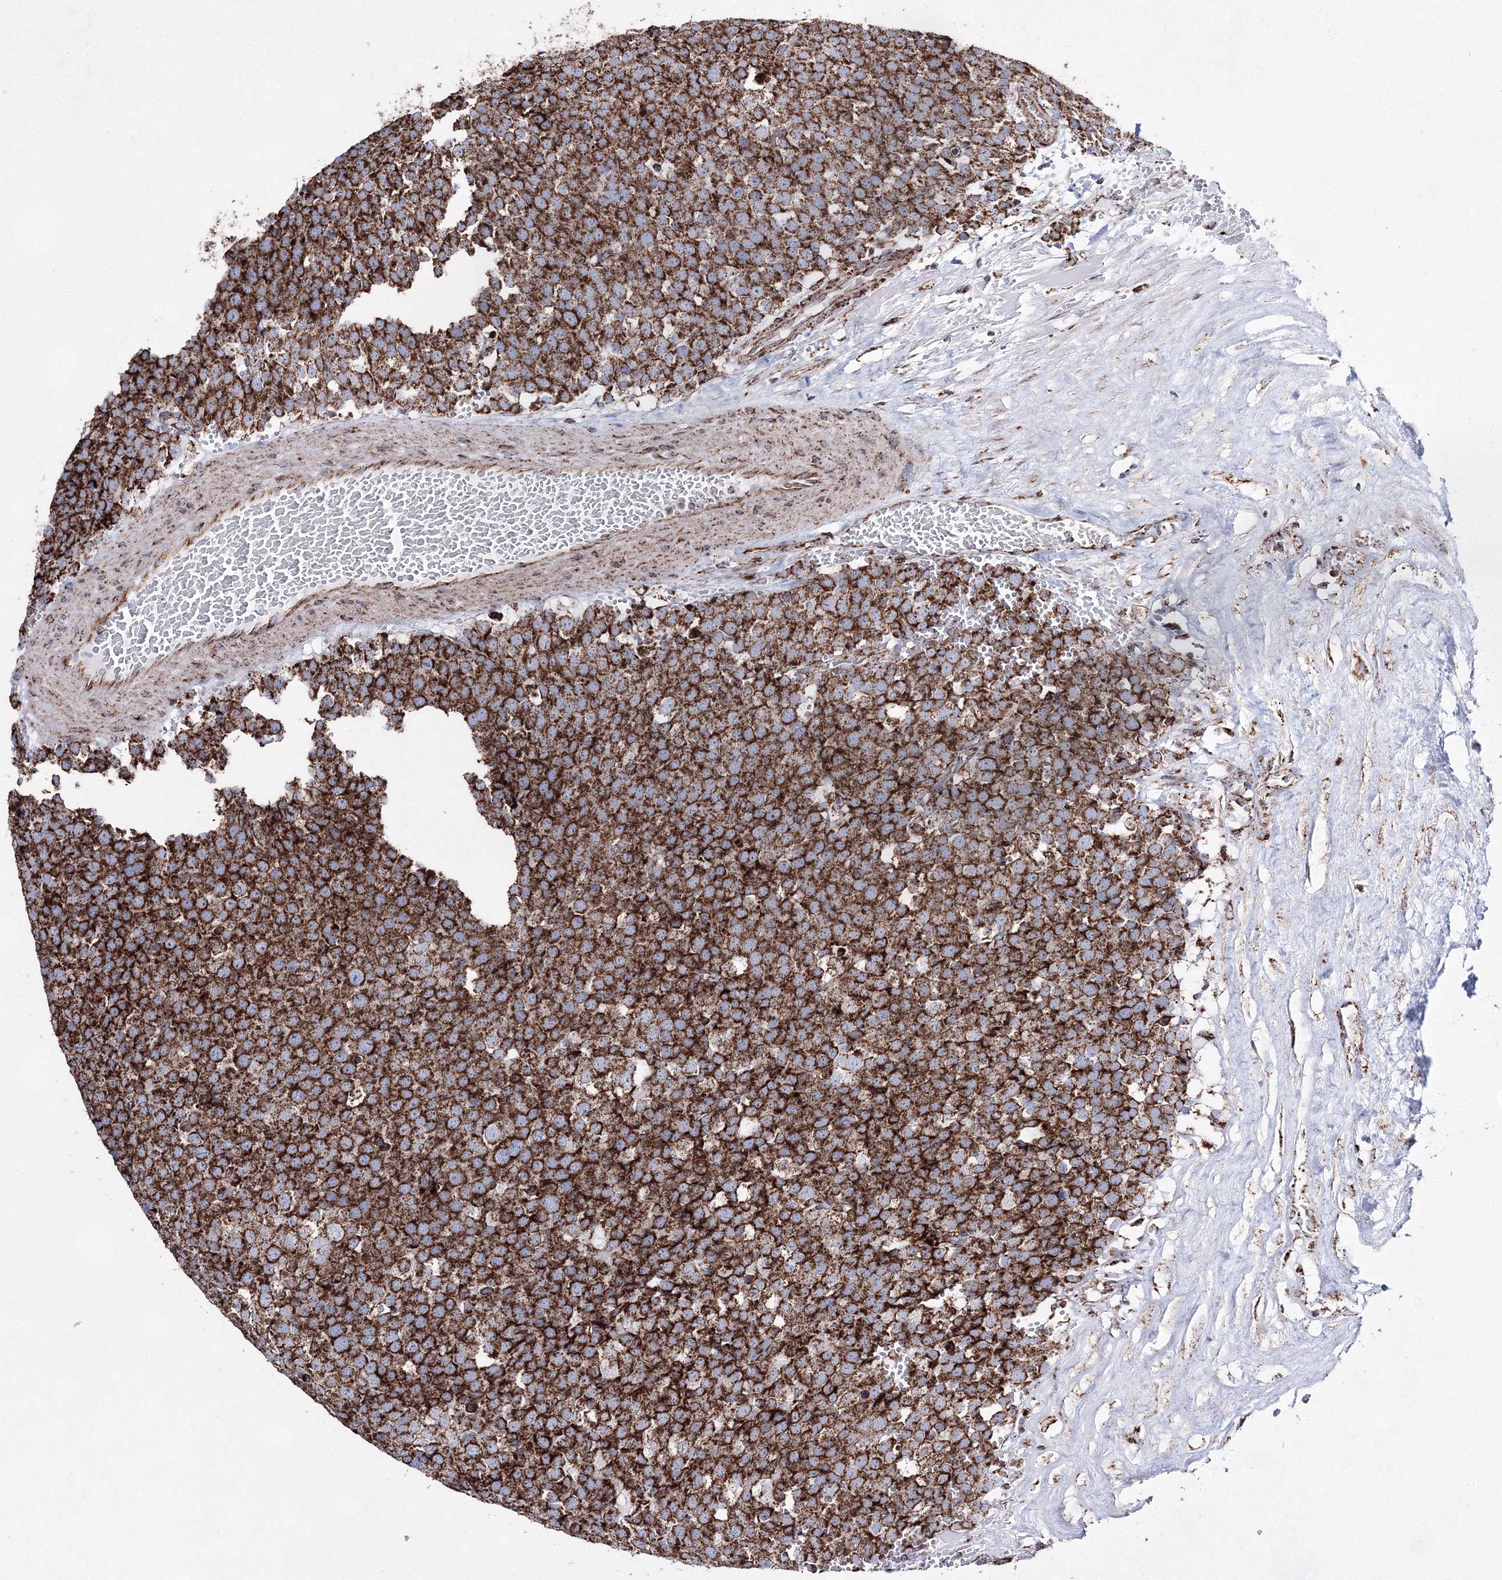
{"staining": {"intensity": "moderate", "quantity": ">75%", "location": "cytoplasmic/membranous"}, "tissue": "testis cancer", "cell_type": "Tumor cells", "image_type": "cancer", "snomed": [{"axis": "morphology", "description": "Seminoma, NOS"}, {"axis": "topography", "description": "Testis"}], "caption": "Testis cancer stained with immunohistochemistry reveals moderate cytoplasmic/membranous staining in approximately >75% of tumor cells. Immunohistochemistry stains the protein in brown and the nuclei are stained blue.", "gene": "HADHB", "patient": {"sex": "male", "age": 71}}